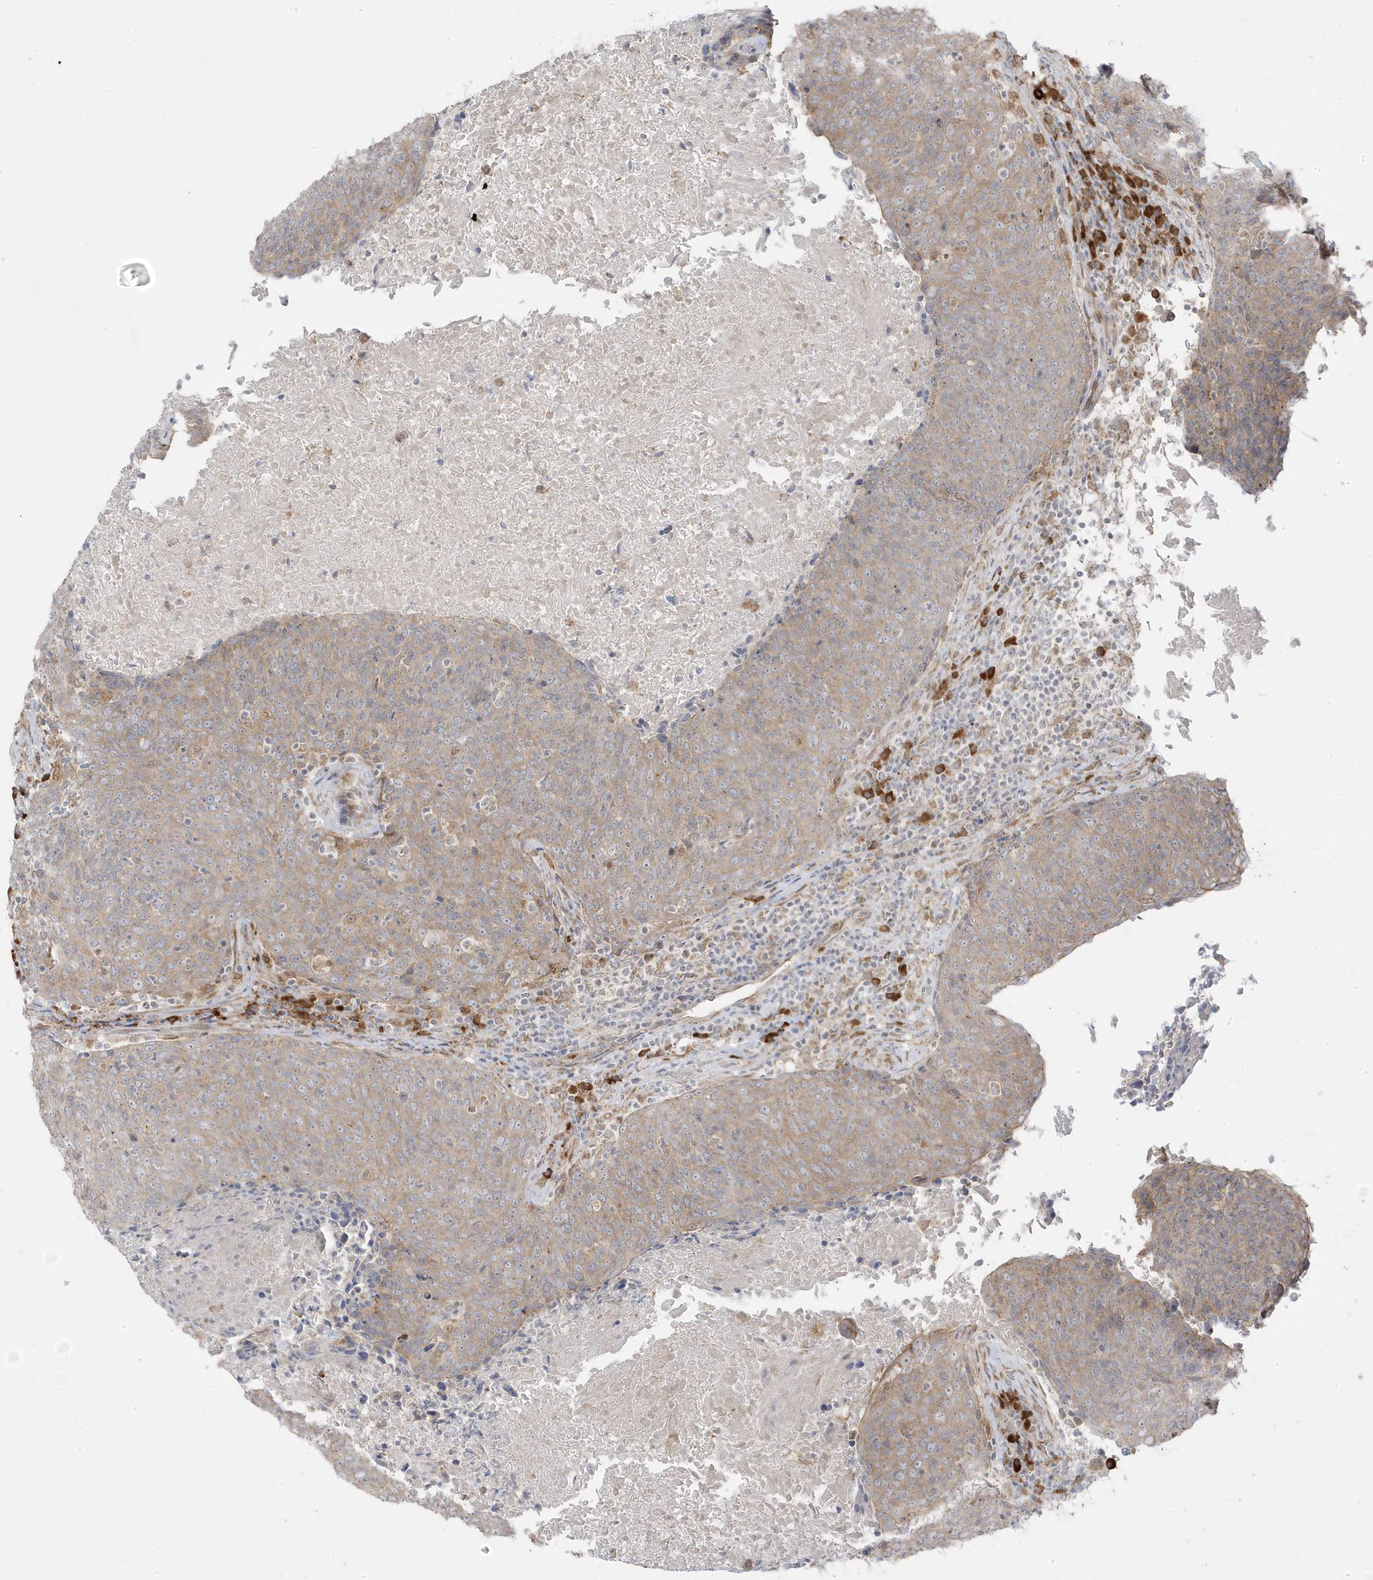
{"staining": {"intensity": "weak", "quantity": "25%-75%", "location": "cytoplasmic/membranous"}, "tissue": "head and neck cancer", "cell_type": "Tumor cells", "image_type": "cancer", "snomed": [{"axis": "morphology", "description": "Squamous cell carcinoma, NOS"}, {"axis": "morphology", "description": "Squamous cell carcinoma, metastatic, NOS"}, {"axis": "topography", "description": "Lymph node"}, {"axis": "topography", "description": "Head-Neck"}], "caption": "Metastatic squamous cell carcinoma (head and neck) stained for a protein reveals weak cytoplasmic/membranous positivity in tumor cells.", "gene": "ZNF654", "patient": {"sex": "male", "age": 62}}